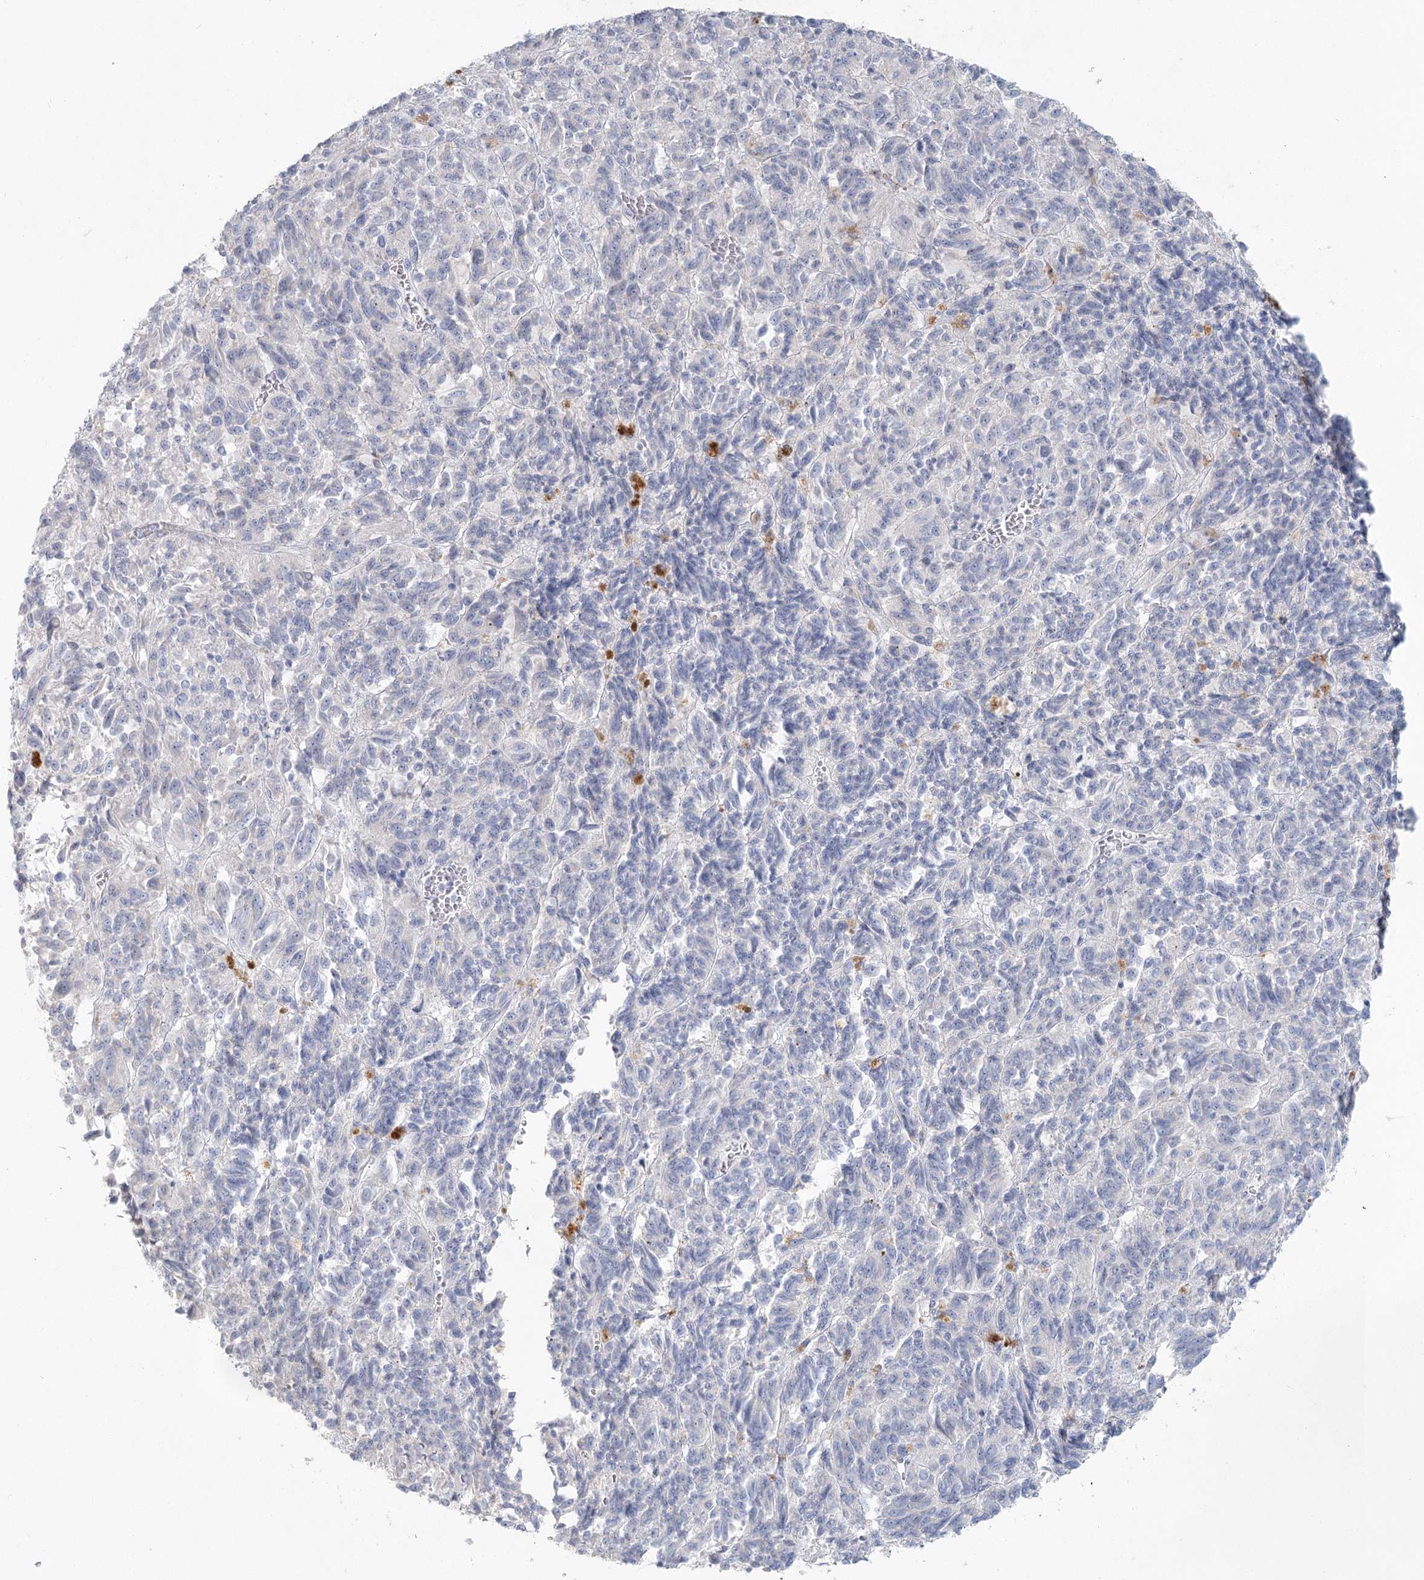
{"staining": {"intensity": "negative", "quantity": "none", "location": "none"}, "tissue": "melanoma", "cell_type": "Tumor cells", "image_type": "cancer", "snomed": [{"axis": "morphology", "description": "Malignant melanoma, Metastatic site"}, {"axis": "topography", "description": "Lung"}], "caption": "This is a histopathology image of immunohistochemistry staining of melanoma, which shows no expression in tumor cells.", "gene": "LRP2BP", "patient": {"sex": "male", "age": 64}}